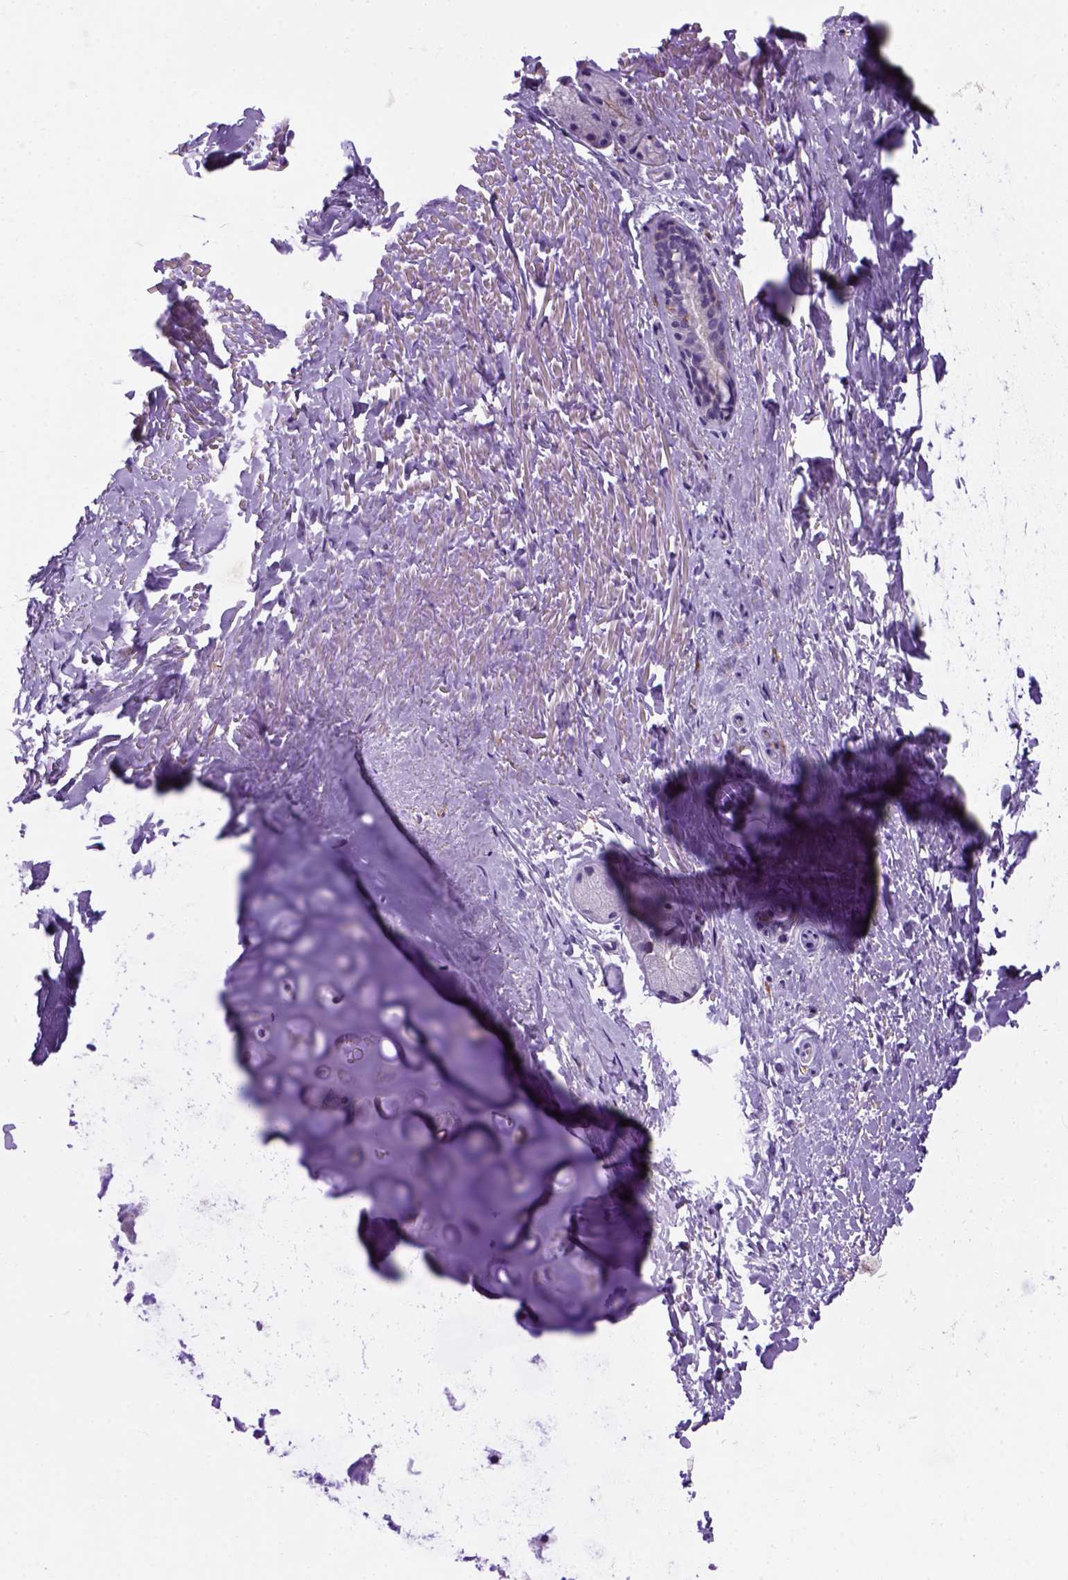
{"staining": {"intensity": "negative", "quantity": "none", "location": "none"}, "tissue": "soft tissue", "cell_type": "Chondrocytes", "image_type": "normal", "snomed": [{"axis": "morphology", "description": "Normal tissue, NOS"}, {"axis": "topography", "description": "Cartilage tissue"}, {"axis": "topography", "description": "Bronchus"}], "caption": "The histopathology image reveals no significant expression in chondrocytes of soft tissue. The staining is performed using DAB brown chromogen with nuclei counter-stained in using hematoxylin.", "gene": "CD14", "patient": {"sex": "female", "age": 79}}